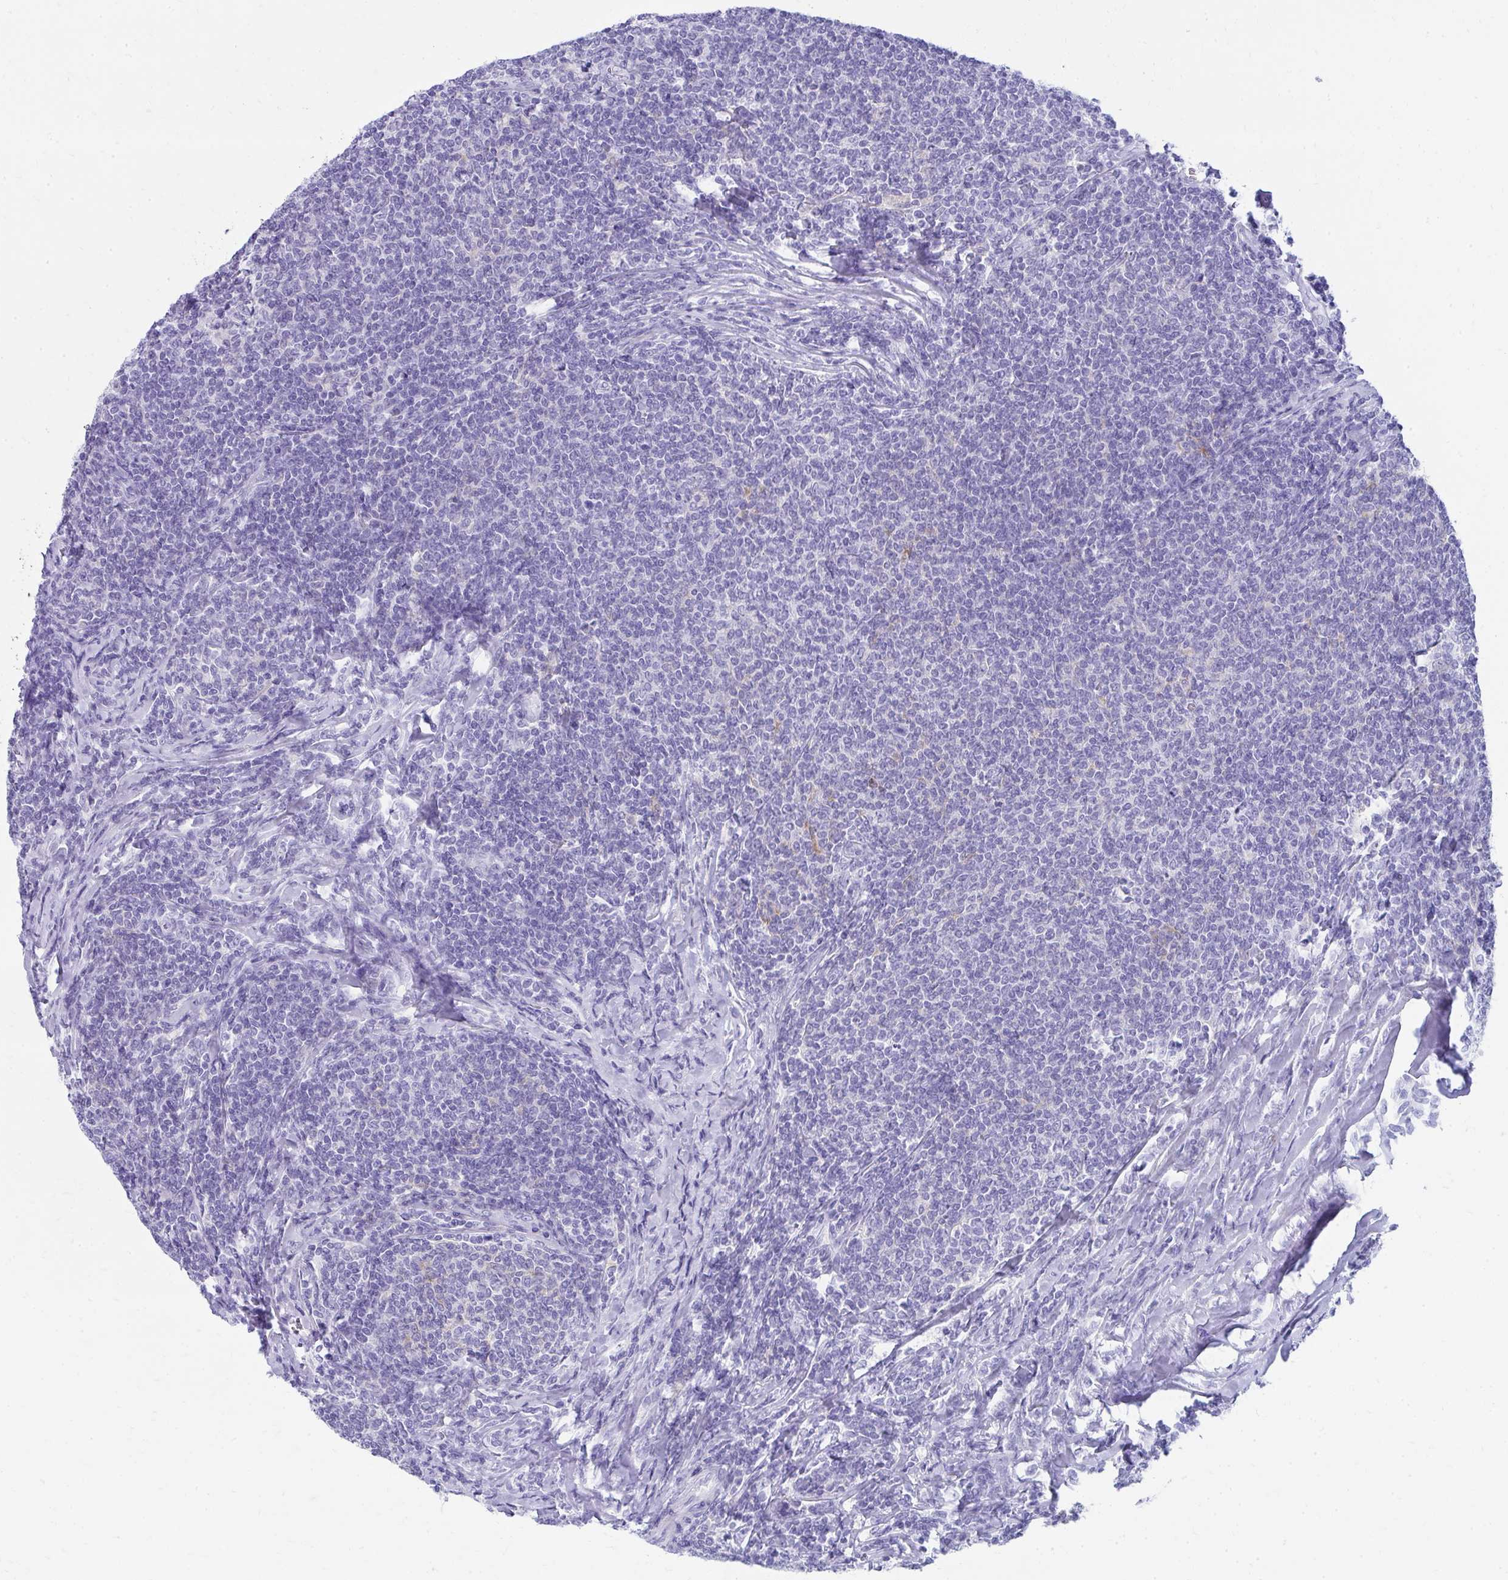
{"staining": {"intensity": "negative", "quantity": "none", "location": "none"}, "tissue": "lymphoma", "cell_type": "Tumor cells", "image_type": "cancer", "snomed": [{"axis": "morphology", "description": "Malignant lymphoma, non-Hodgkin's type, Low grade"}, {"axis": "topography", "description": "Lymph node"}], "caption": "This image is of low-grade malignant lymphoma, non-Hodgkin's type stained with immunohistochemistry (IHC) to label a protein in brown with the nuclei are counter-stained blue. There is no expression in tumor cells.", "gene": "SEC14L3", "patient": {"sex": "male", "age": 52}}